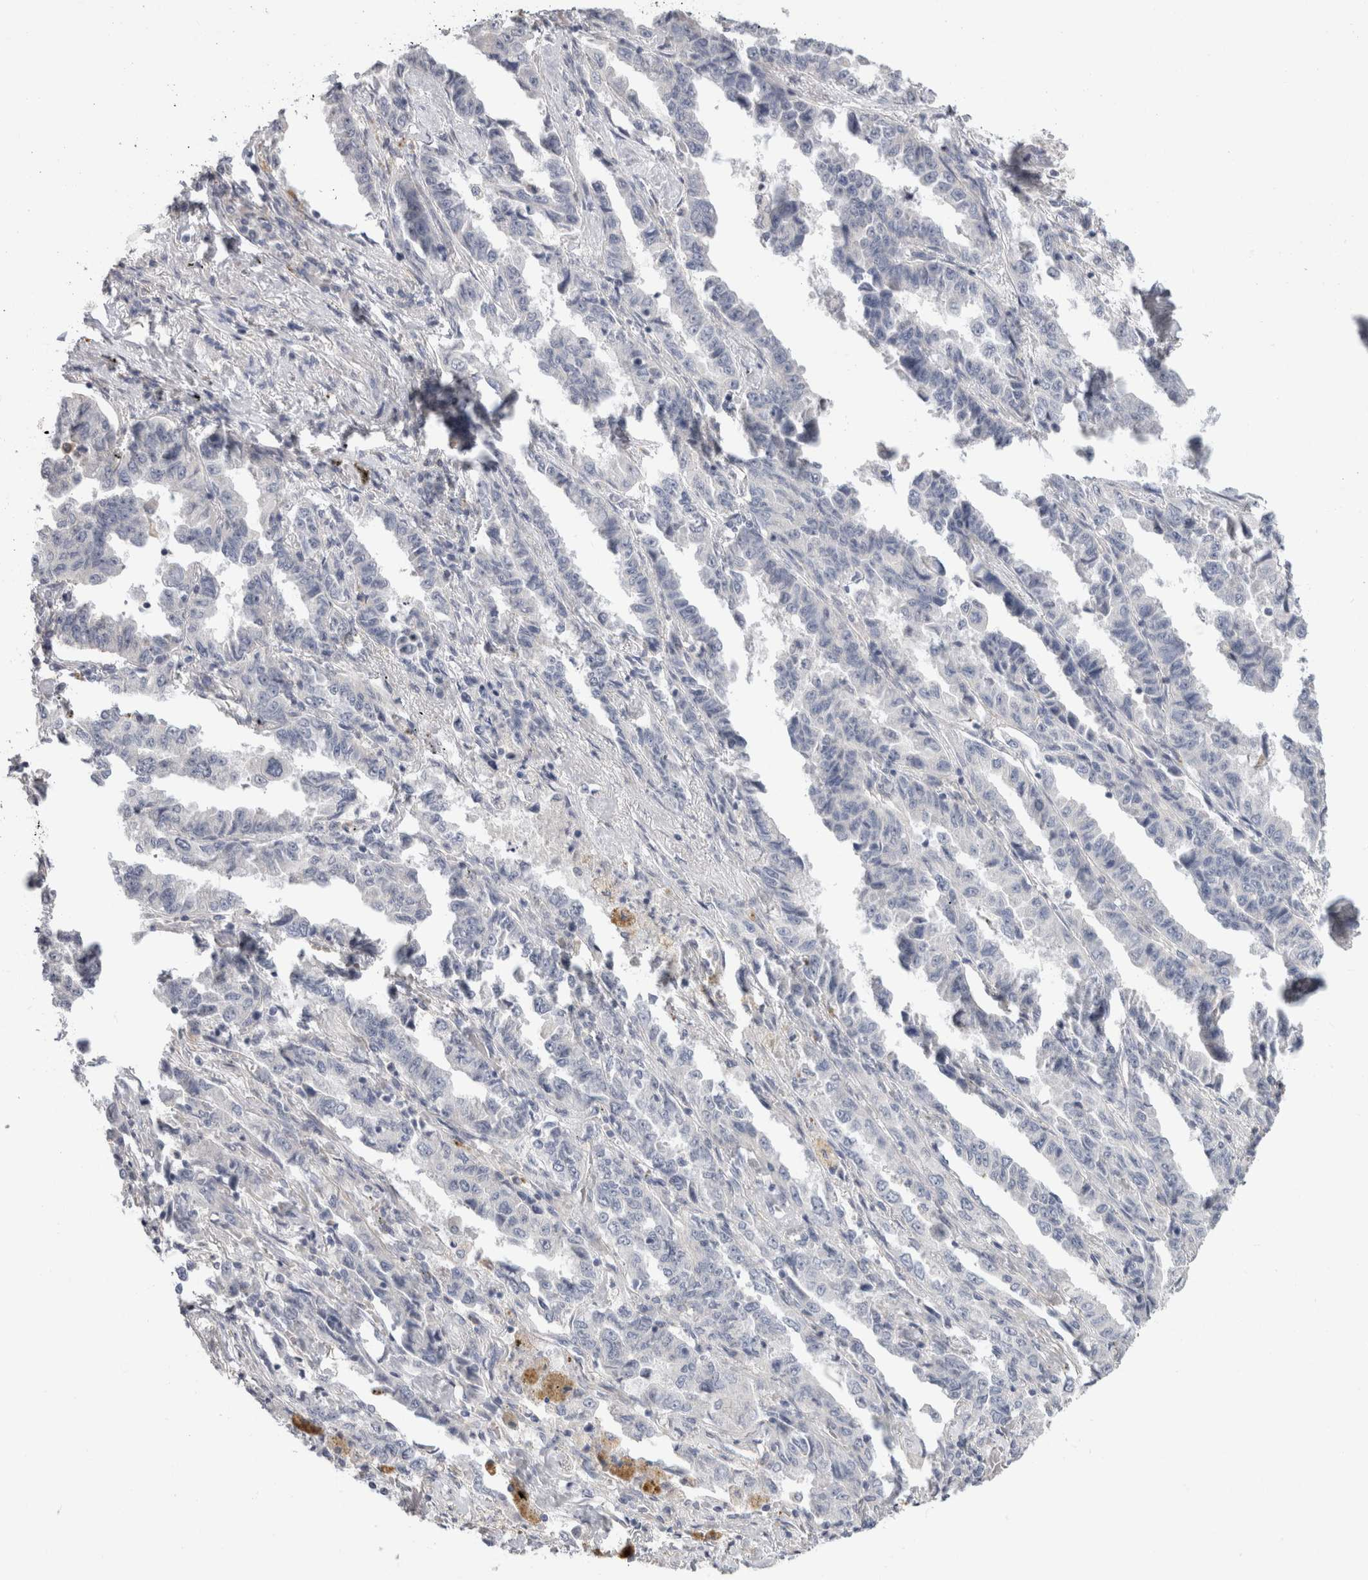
{"staining": {"intensity": "negative", "quantity": "none", "location": "none"}, "tissue": "lung cancer", "cell_type": "Tumor cells", "image_type": "cancer", "snomed": [{"axis": "morphology", "description": "Adenocarcinoma, NOS"}, {"axis": "topography", "description": "Lung"}], "caption": "An image of adenocarcinoma (lung) stained for a protein demonstrates no brown staining in tumor cells. (IHC, brightfield microscopy, high magnification).", "gene": "AFP", "patient": {"sex": "female", "age": 51}}